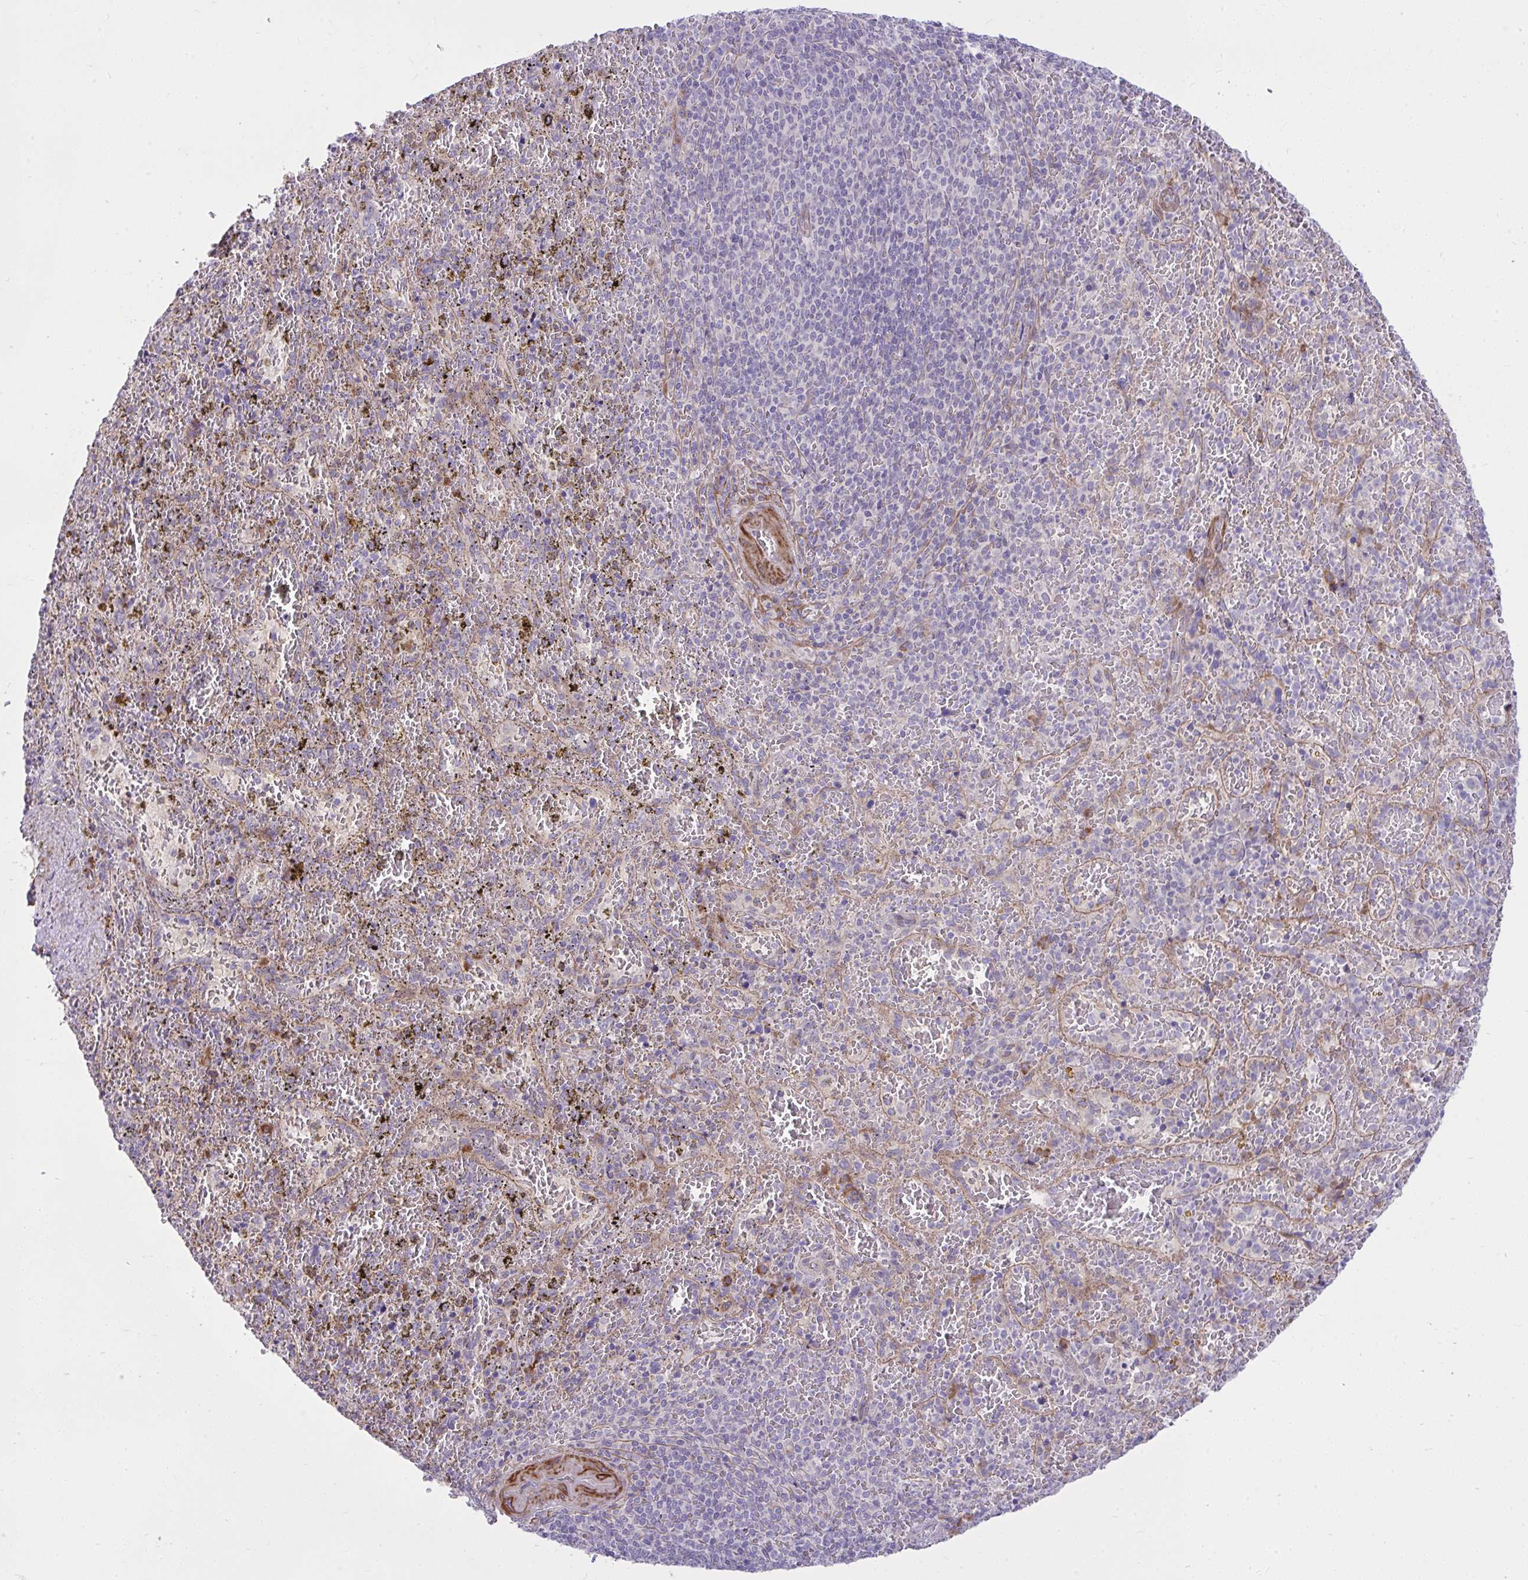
{"staining": {"intensity": "negative", "quantity": "none", "location": "none"}, "tissue": "spleen", "cell_type": "Cells in red pulp", "image_type": "normal", "snomed": [{"axis": "morphology", "description": "Normal tissue, NOS"}, {"axis": "topography", "description": "Spleen"}], "caption": "This is a image of immunohistochemistry (IHC) staining of normal spleen, which shows no positivity in cells in red pulp. The staining was performed using DAB to visualize the protein expression in brown, while the nuclei were stained in blue with hematoxylin (Magnification: 20x).", "gene": "PIGZ", "patient": {"sex": "female", "age": 50}}